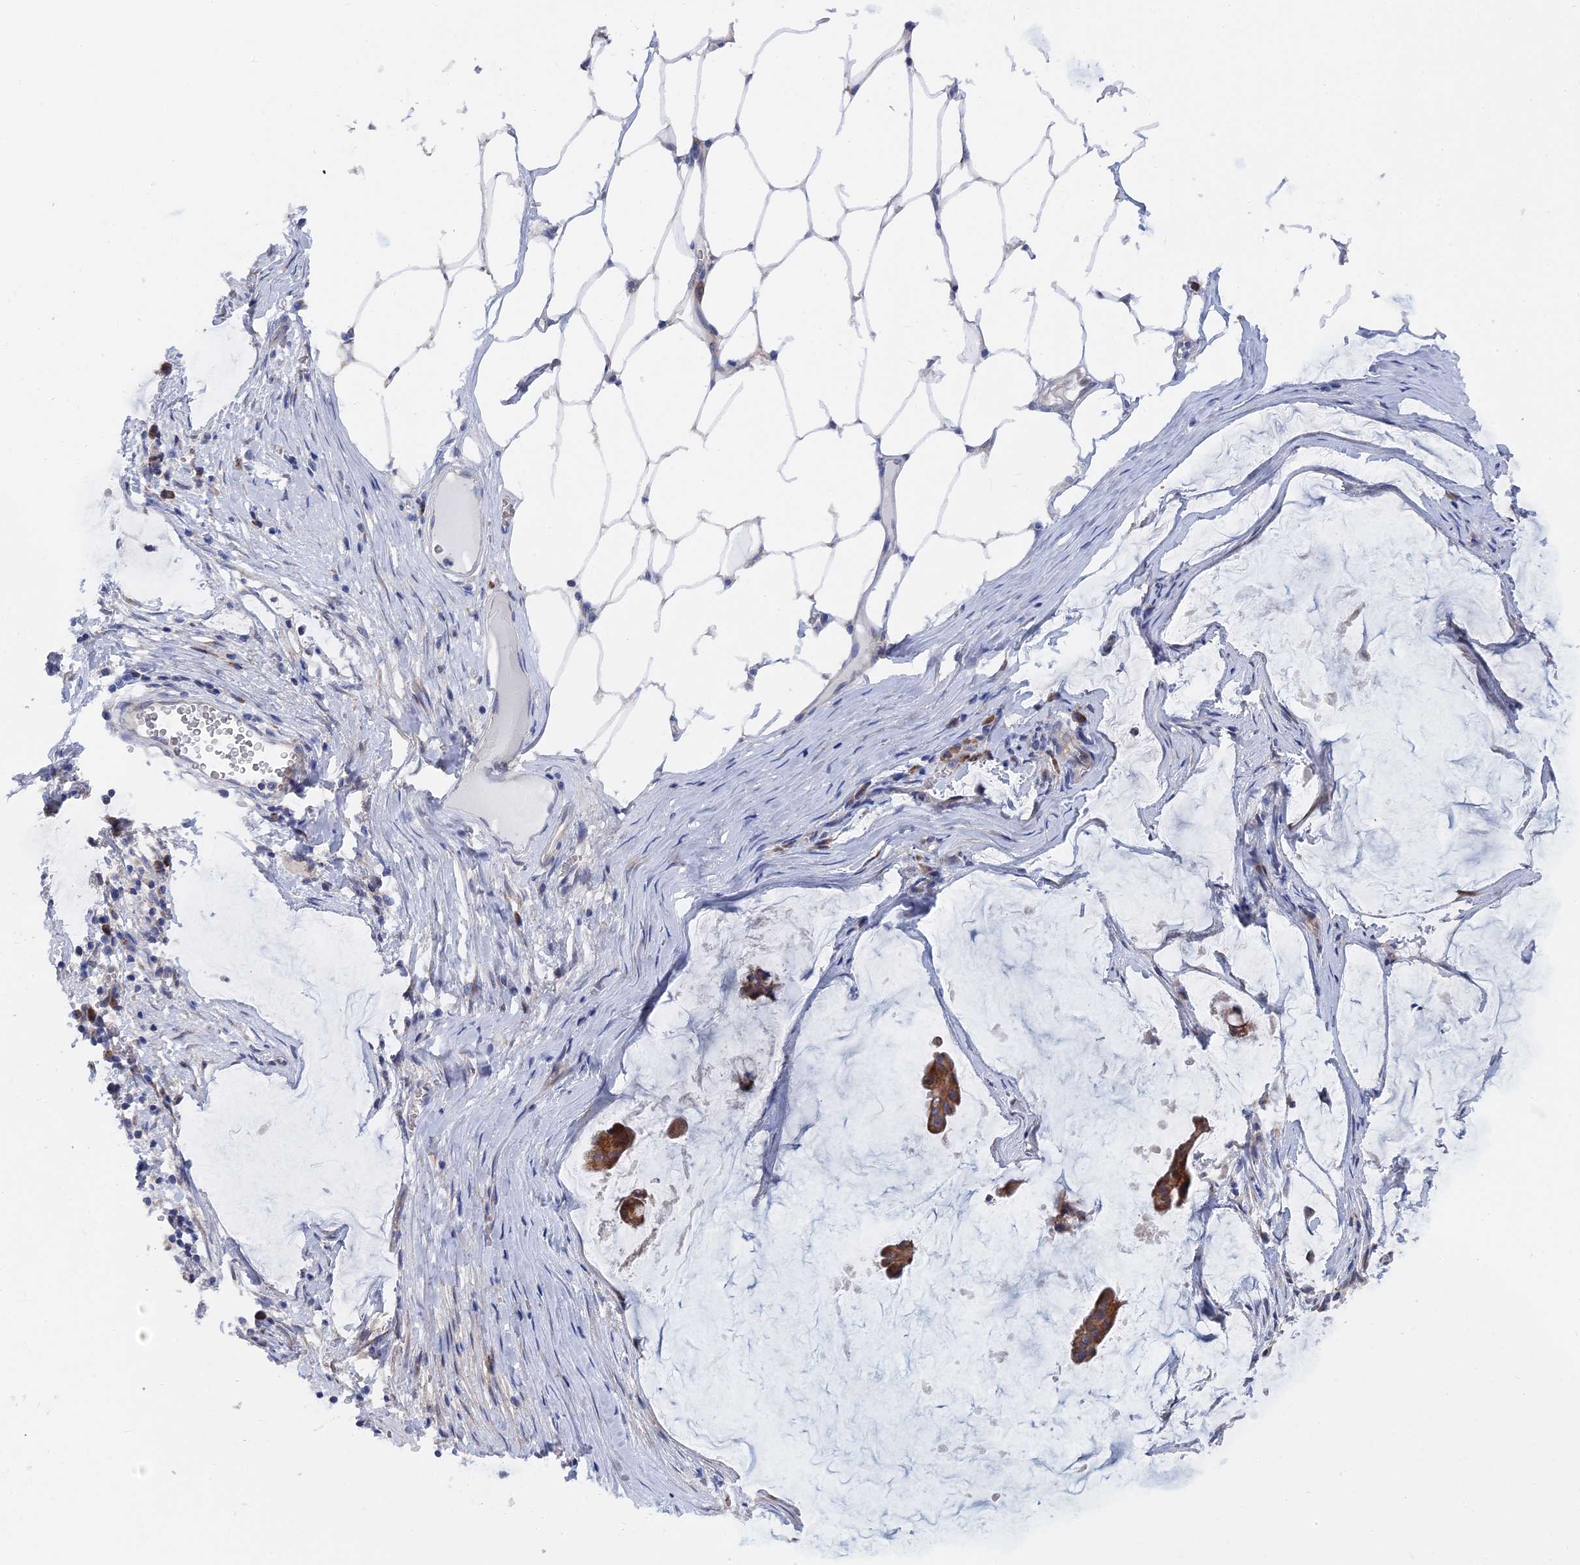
{"staining": {"intensity": "moderate", "quantity": ">75%", "location": "cytoplasmic/membranous"}, "tissue": "ovarian cancer", "cell_type": "Tumor cells", "image_type": "cancer", "snomed": [{"axis": "morphology", "description": "Cystadenocarcinoma, mucinous, NOS"}, {"axis": "topography", "description": "Ovary"}], "caption": "IHC image of ovarian cancer (mucinous cystadenocarcinoma) stained for a protein (brown), which reveals medium levels of moderate cytoplasmic/membranous staining in approximately >75% of tumor cells.", "gene": "TMEM161A", "patient": {"sex": "female", "age": 73}}